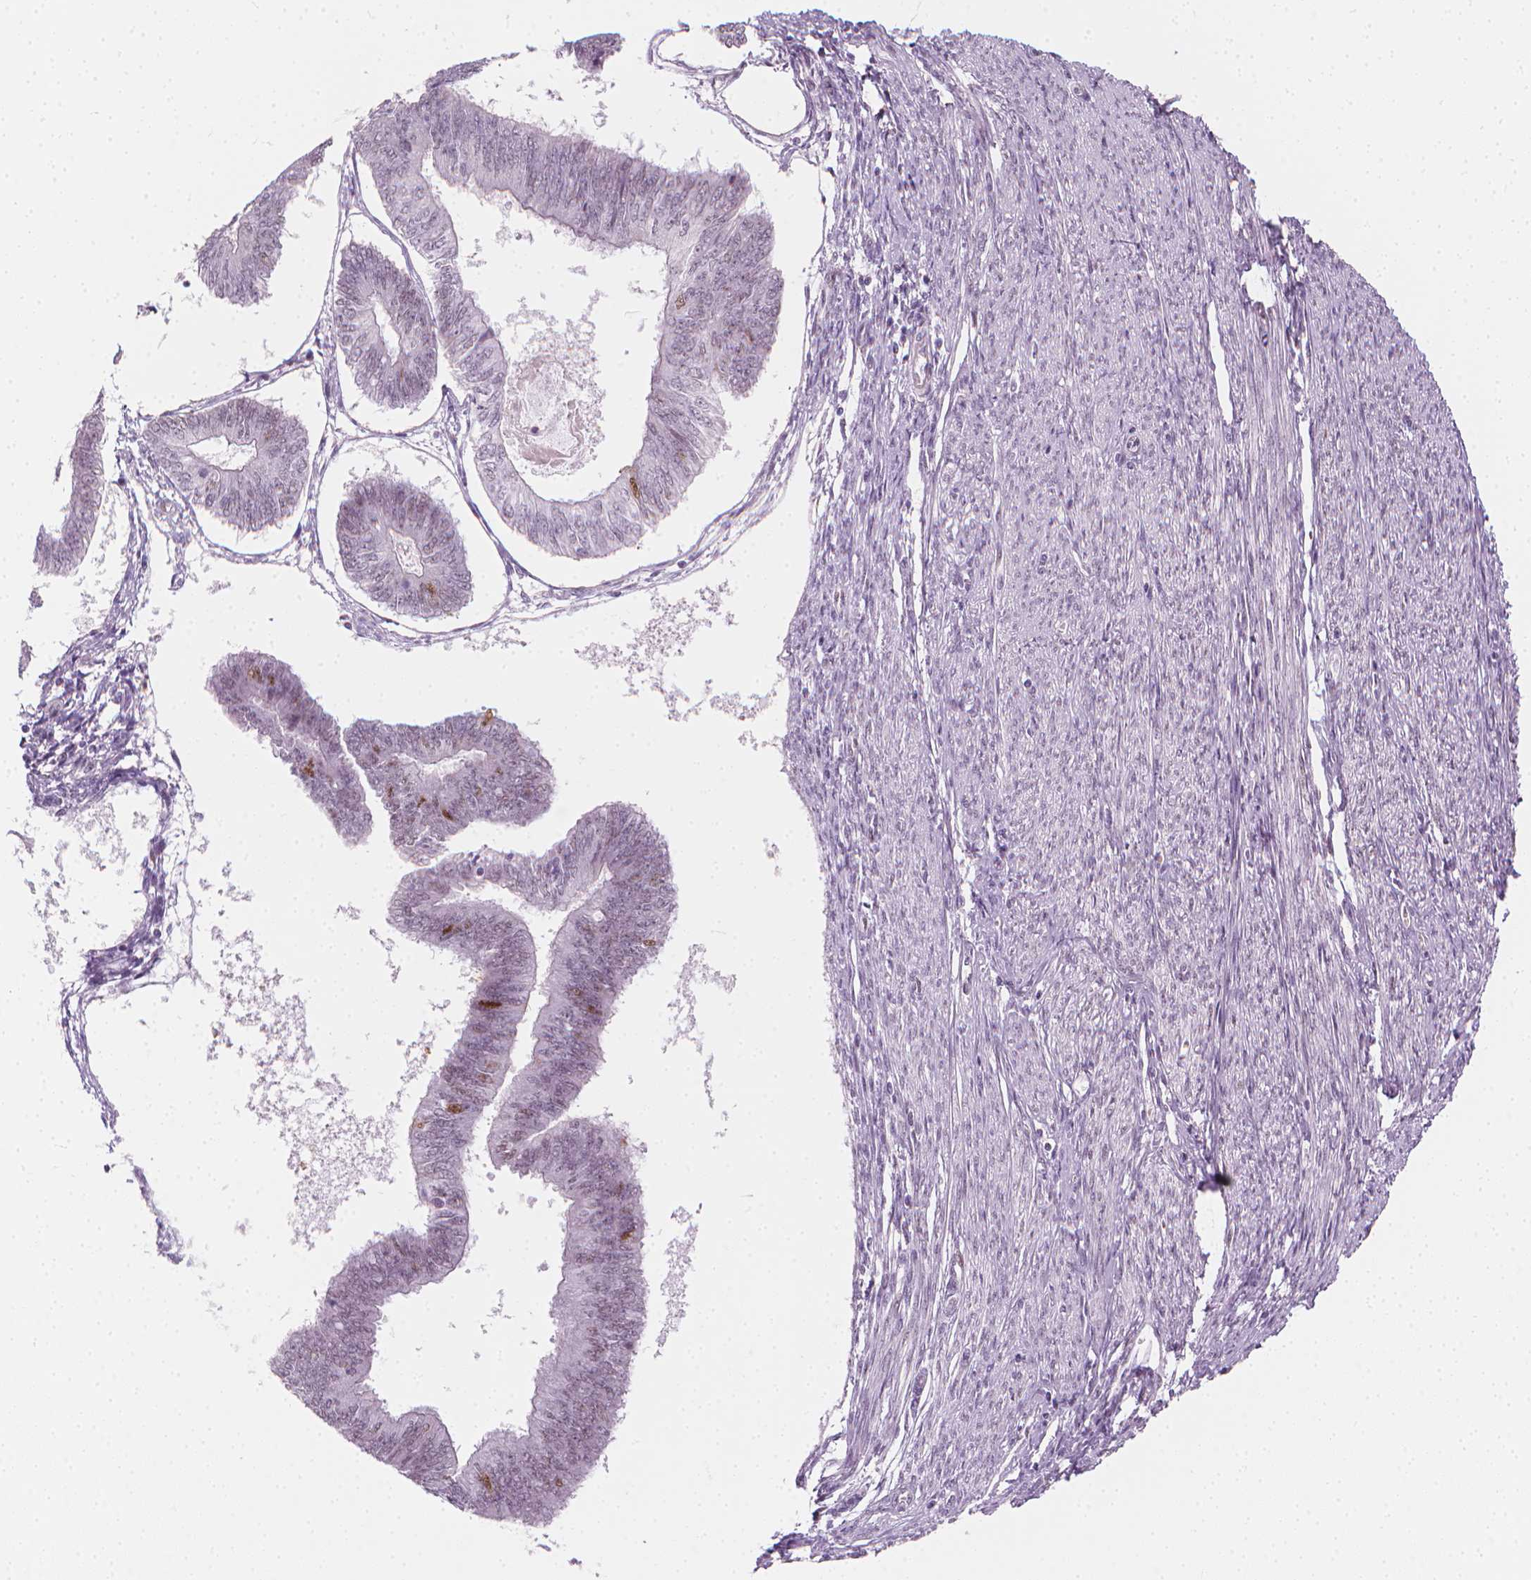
{"staining": {"intensity": "weak", "quantity": "<25%", "location": "nuclear"}, "tissue": "endometrial cancer", "cell_type": "Tumor cells", "image_type": "cancer", "snomed": [{"axis": "morphology", "description": "Adenocarcinoma, NOS"}, {"axis": "topography", "description": "Endometrium"}], "caption": "Immunohistochemistry (IHC) image of human adenocarcinoma (endometrial) stained for a protein (brown), which demonstrates no positivity in tumor cells.", "gene": "CDKN1C", "patient": {"sex": "female", "age": 58}}